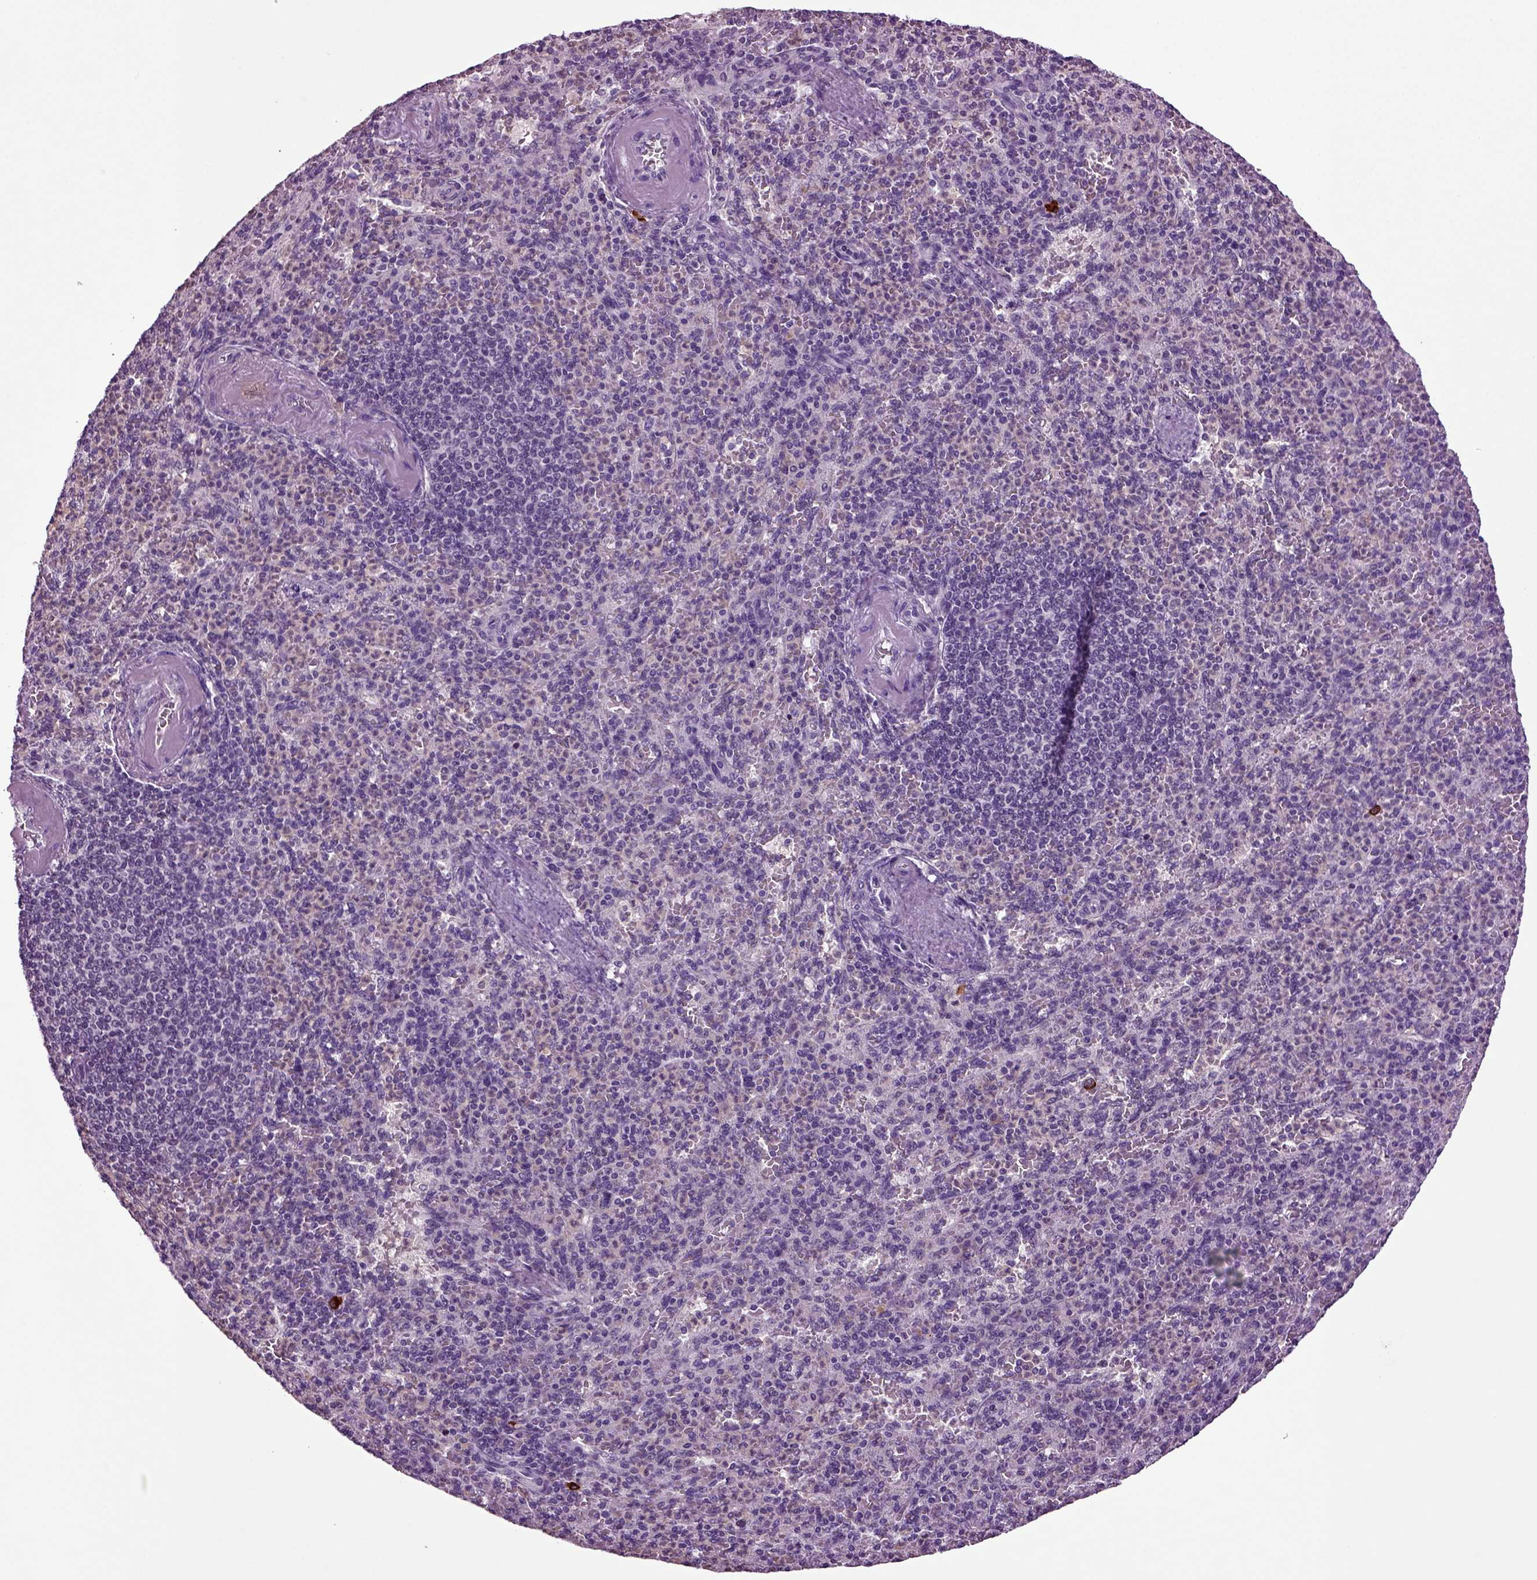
{"staining": {"intensity": "negative", "quantity": "none", "location": "none"}, "tissue": "spleen", "cell_type": "Cells in red pulp", "image_type": "normal", "snomed": [{"axis": "morphology", "description": "Normal tissue, NOS"}, {"axis": "topography", "description": "Spleen"}], "caption": "Spleen stained for a protein using IHC reveals no staining cells in red pulp.", "gene": "FGF11", "patient": {"sex": "female", "age": 74}}